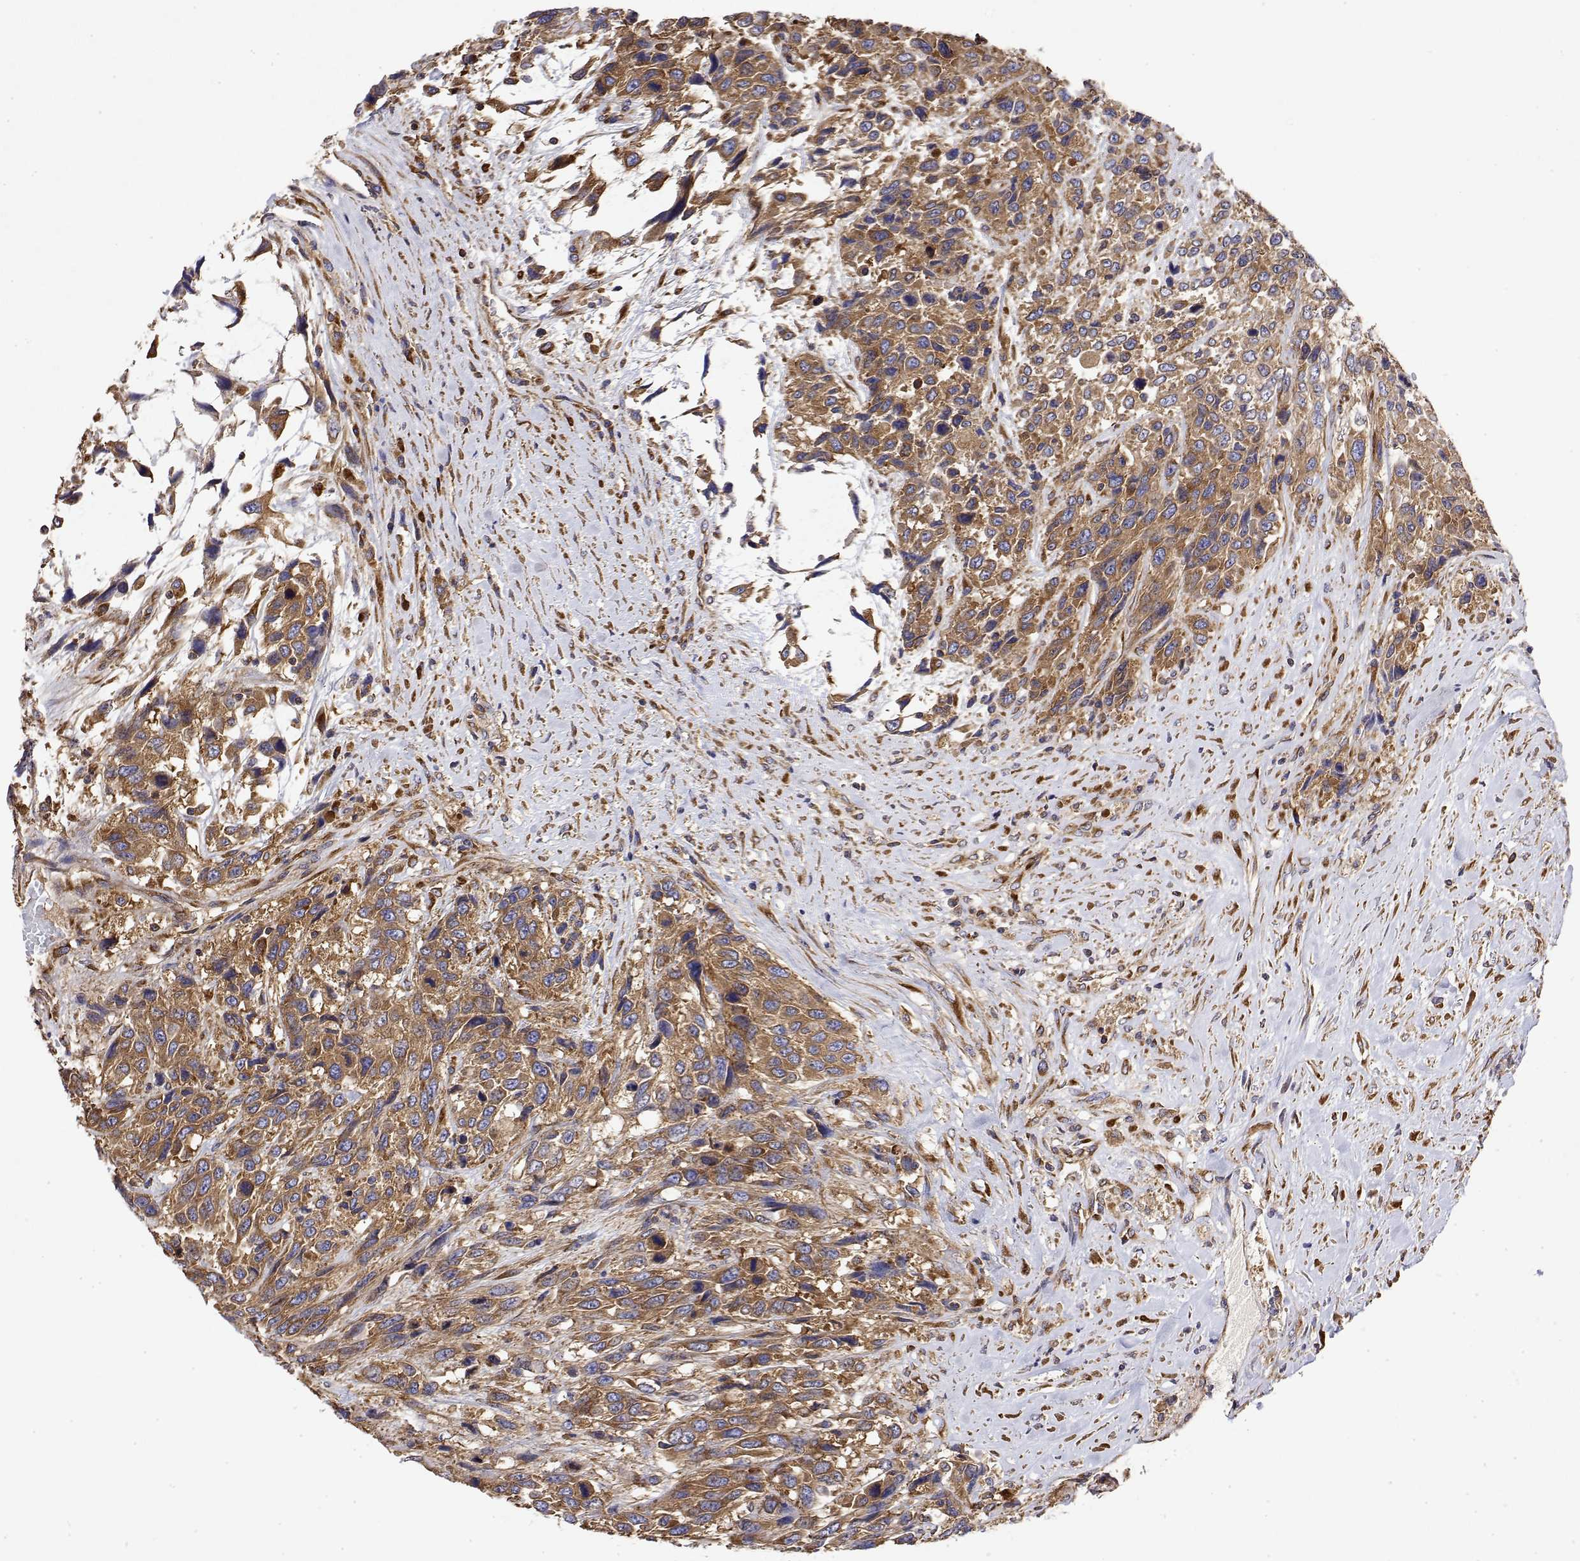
{"staining": {"intensity": "moderate", "quantity": ">75%", "location": "cytoplasmic/membranous"}, "tissue": "urothelial cancer", "cell_type": "Tumor cells", "image_type": "cancer", "snomed": [{"axis": "morphology", "description": "Urothelial carcinoma, High grade"}, {"axis": "topography", "description": "Urinary bladder"}], "caption": "Protein expression analysis of high-grade urothelial carcinoma reveals moderate cytoplasmic/membranous positivity in about >75% of tumor cells.", "gene": "EEF1G", "patient": {"sex": "female", "age": 70}}